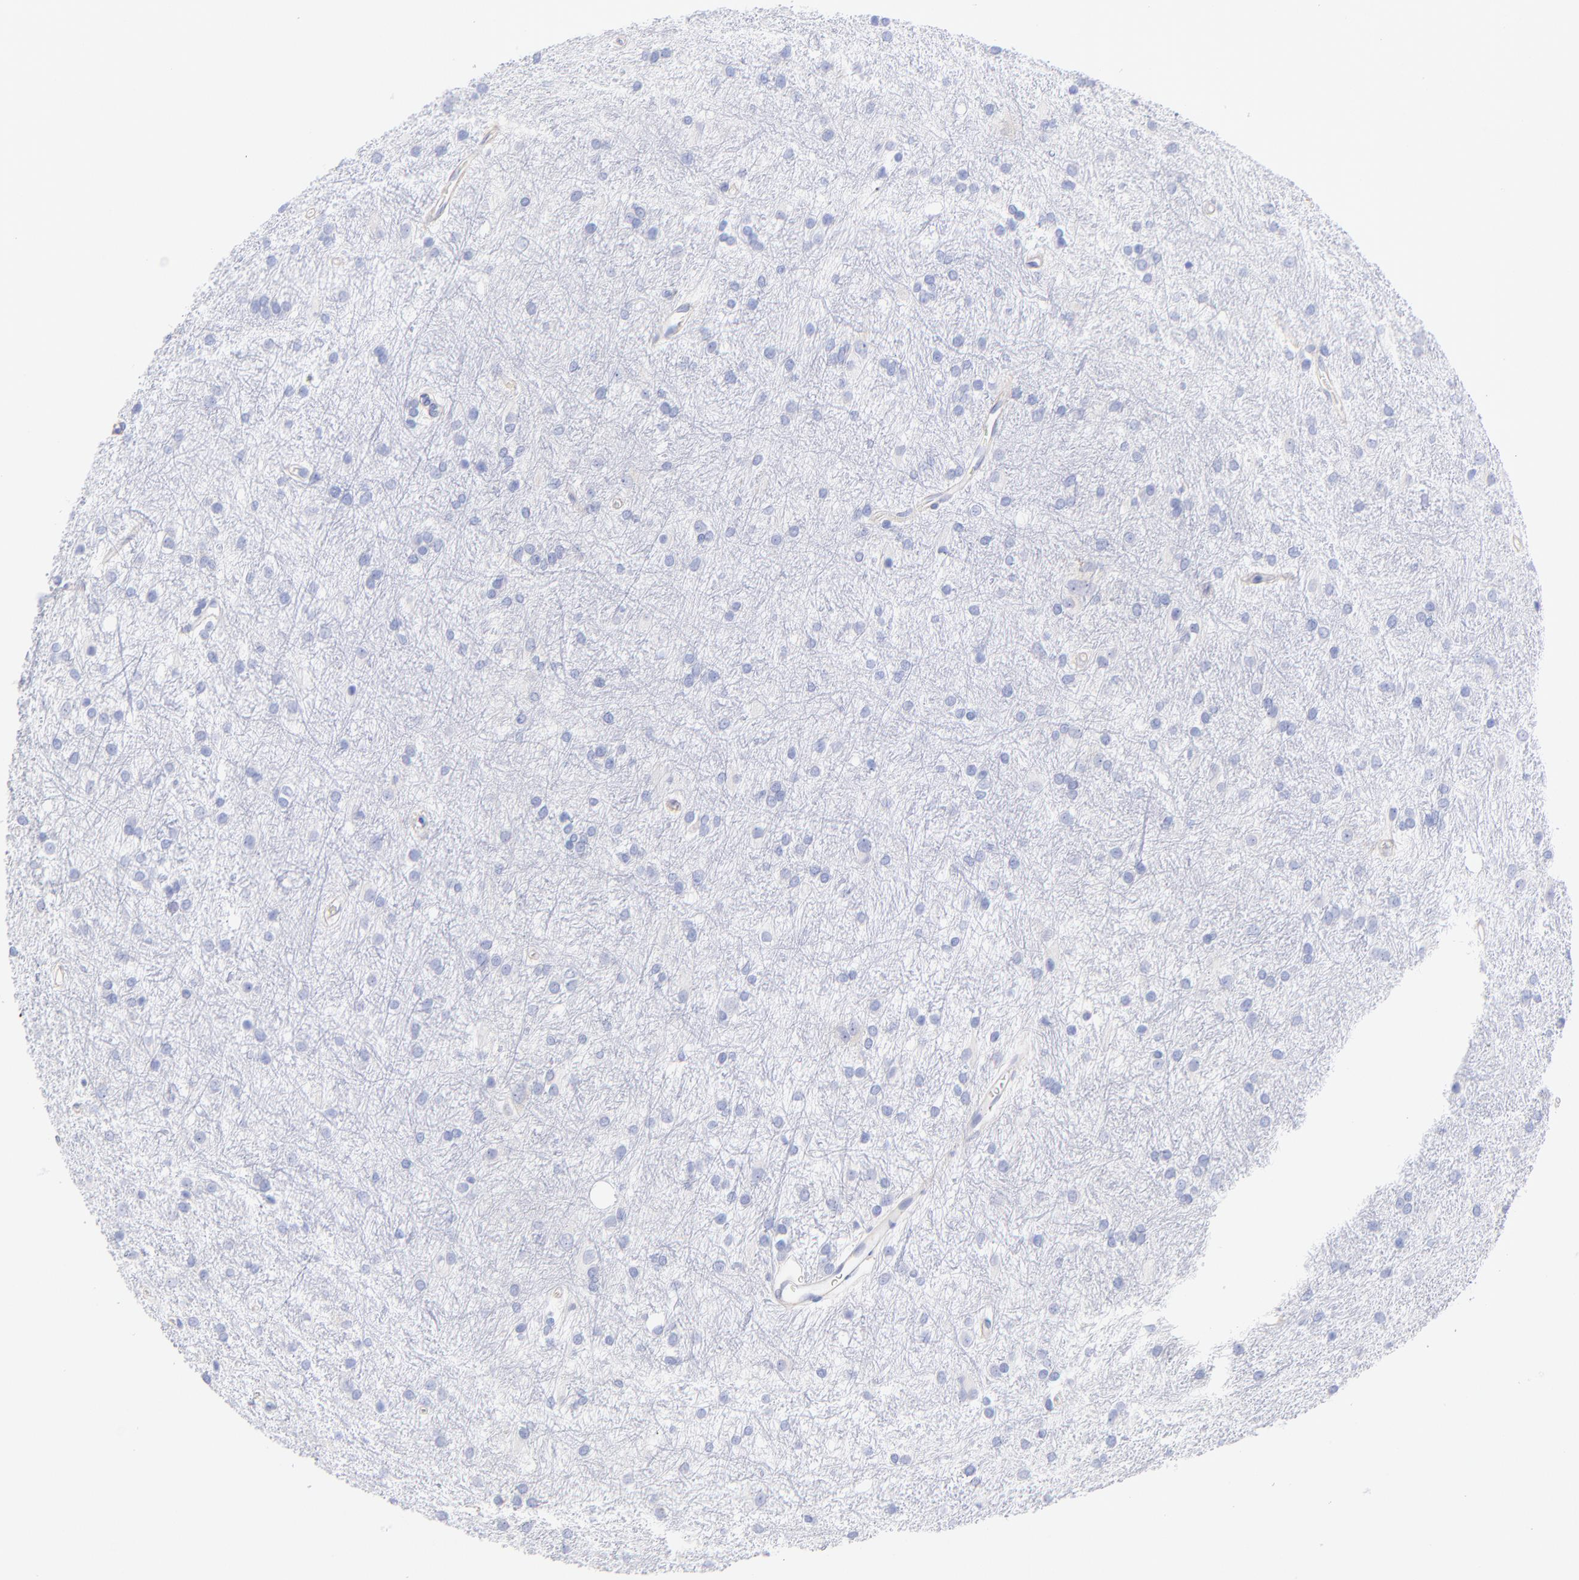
{"staining": {"intensity": "negative", "quantity": "none", "location": "none"}, "tissue": "glioma", "cell_type": "Tumor cells", "image_type": "cancer", "snomed": [{"axis": "morphology", "description": "Glioma, malignant, High grade"}, {"axis": "topography", "description": "Brain"}], "caption": "Glioma stained for a protein using immunohistochemistry exhibits no staining tumor cells.", "gene": "C1QTNF6", "patient": {"sex": "female", "age": 50}}